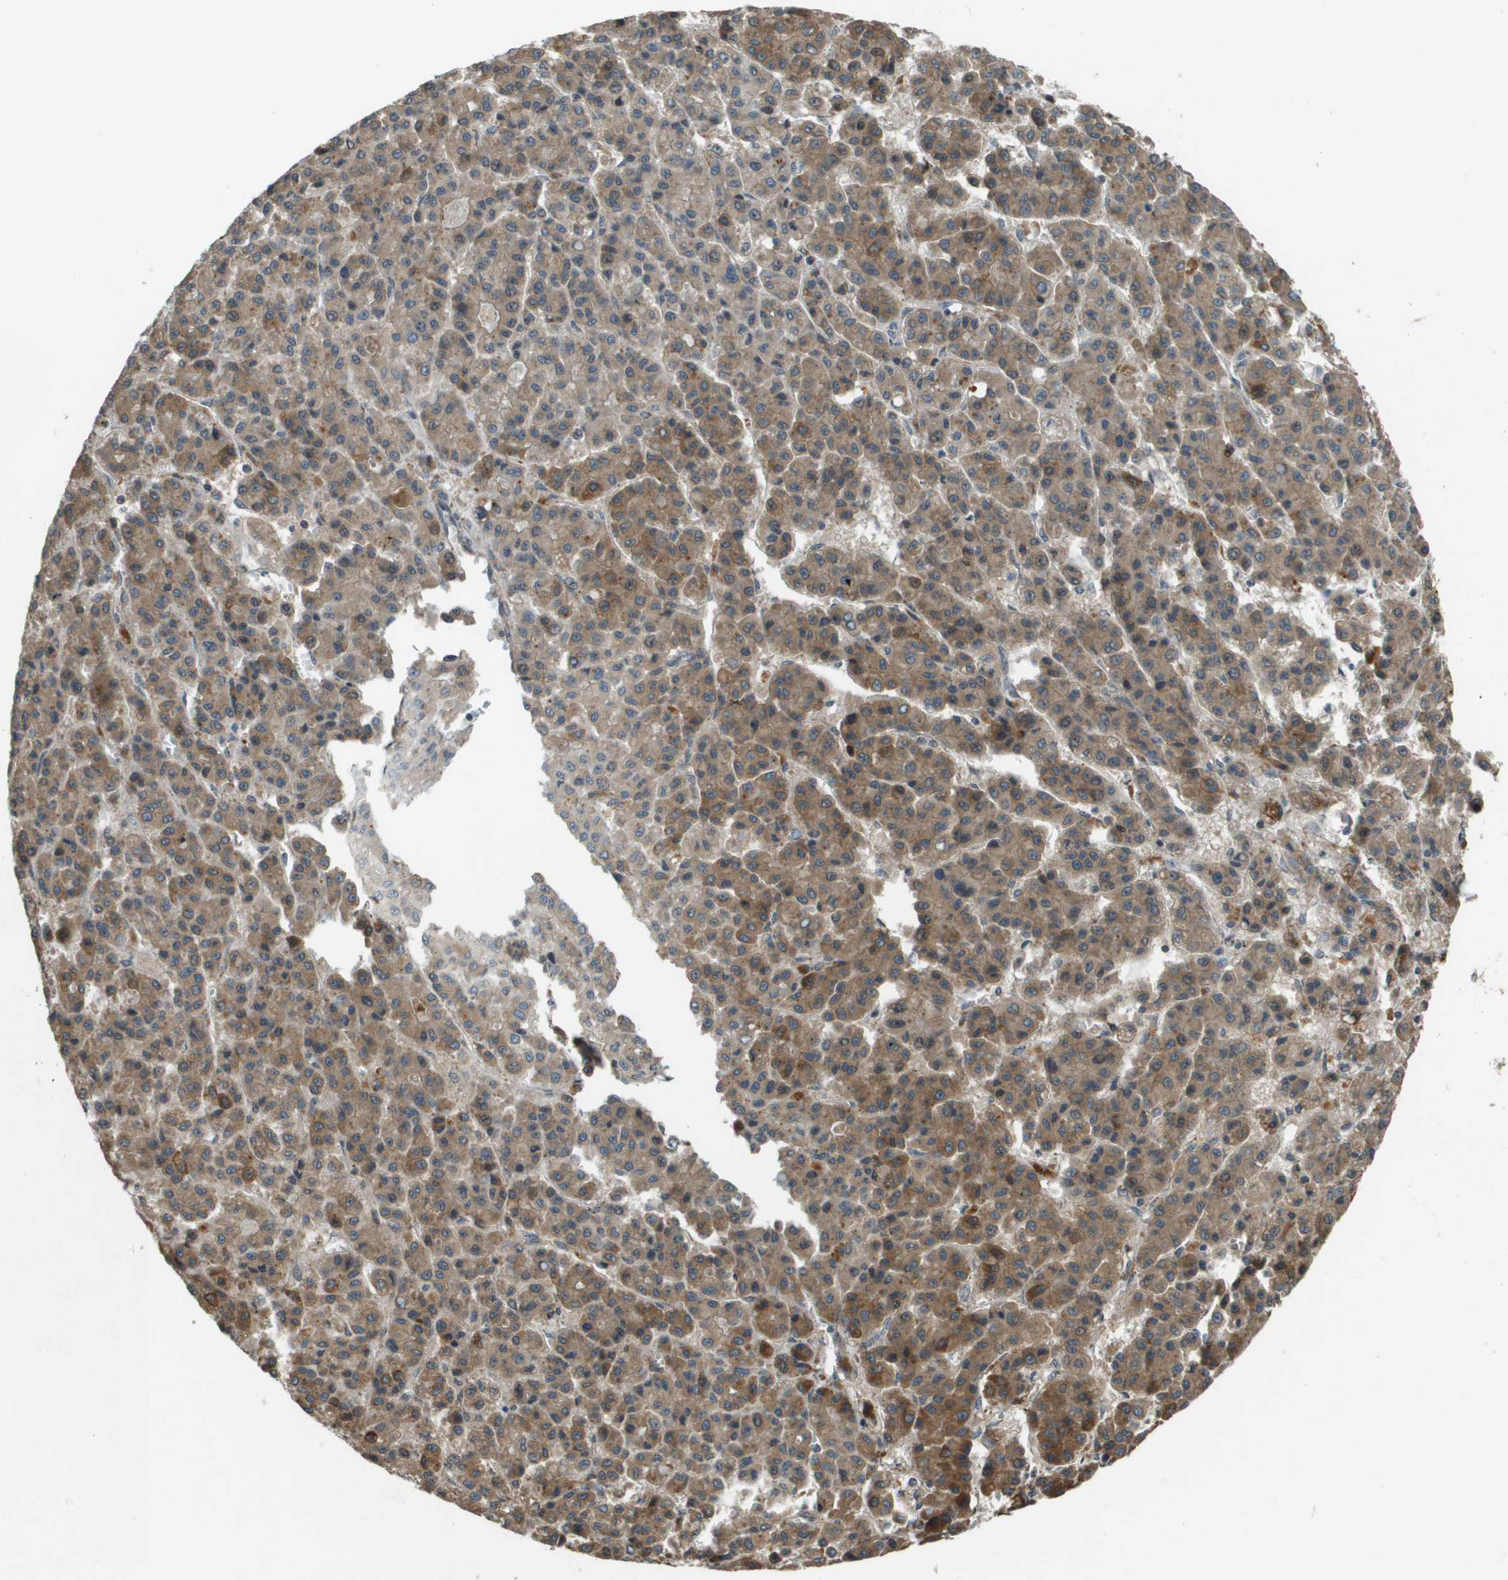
{"staining": {"intensity": "moderate", "quantity": ">75%", "location": "cytoplasmic/membranous"}, "tissue": "liver cancer", "cell_type": "Tumor cells", "image_type": "cancer", "snomed": [{"axis": "morphology", "description": "Carcinoma, Hepatocellular, NOS"}, {"axis": "topography", "description": "Liver"}], "caption": "Hepatocellular carcinoma (liver) tissue reveals moderate cytoplasmic/membranous expression in approximately >75% of tumor cells, visualized by immunohistochemistry.", "gene": "CDKN2C", "patient": {"sex": "male", "age": 70}}